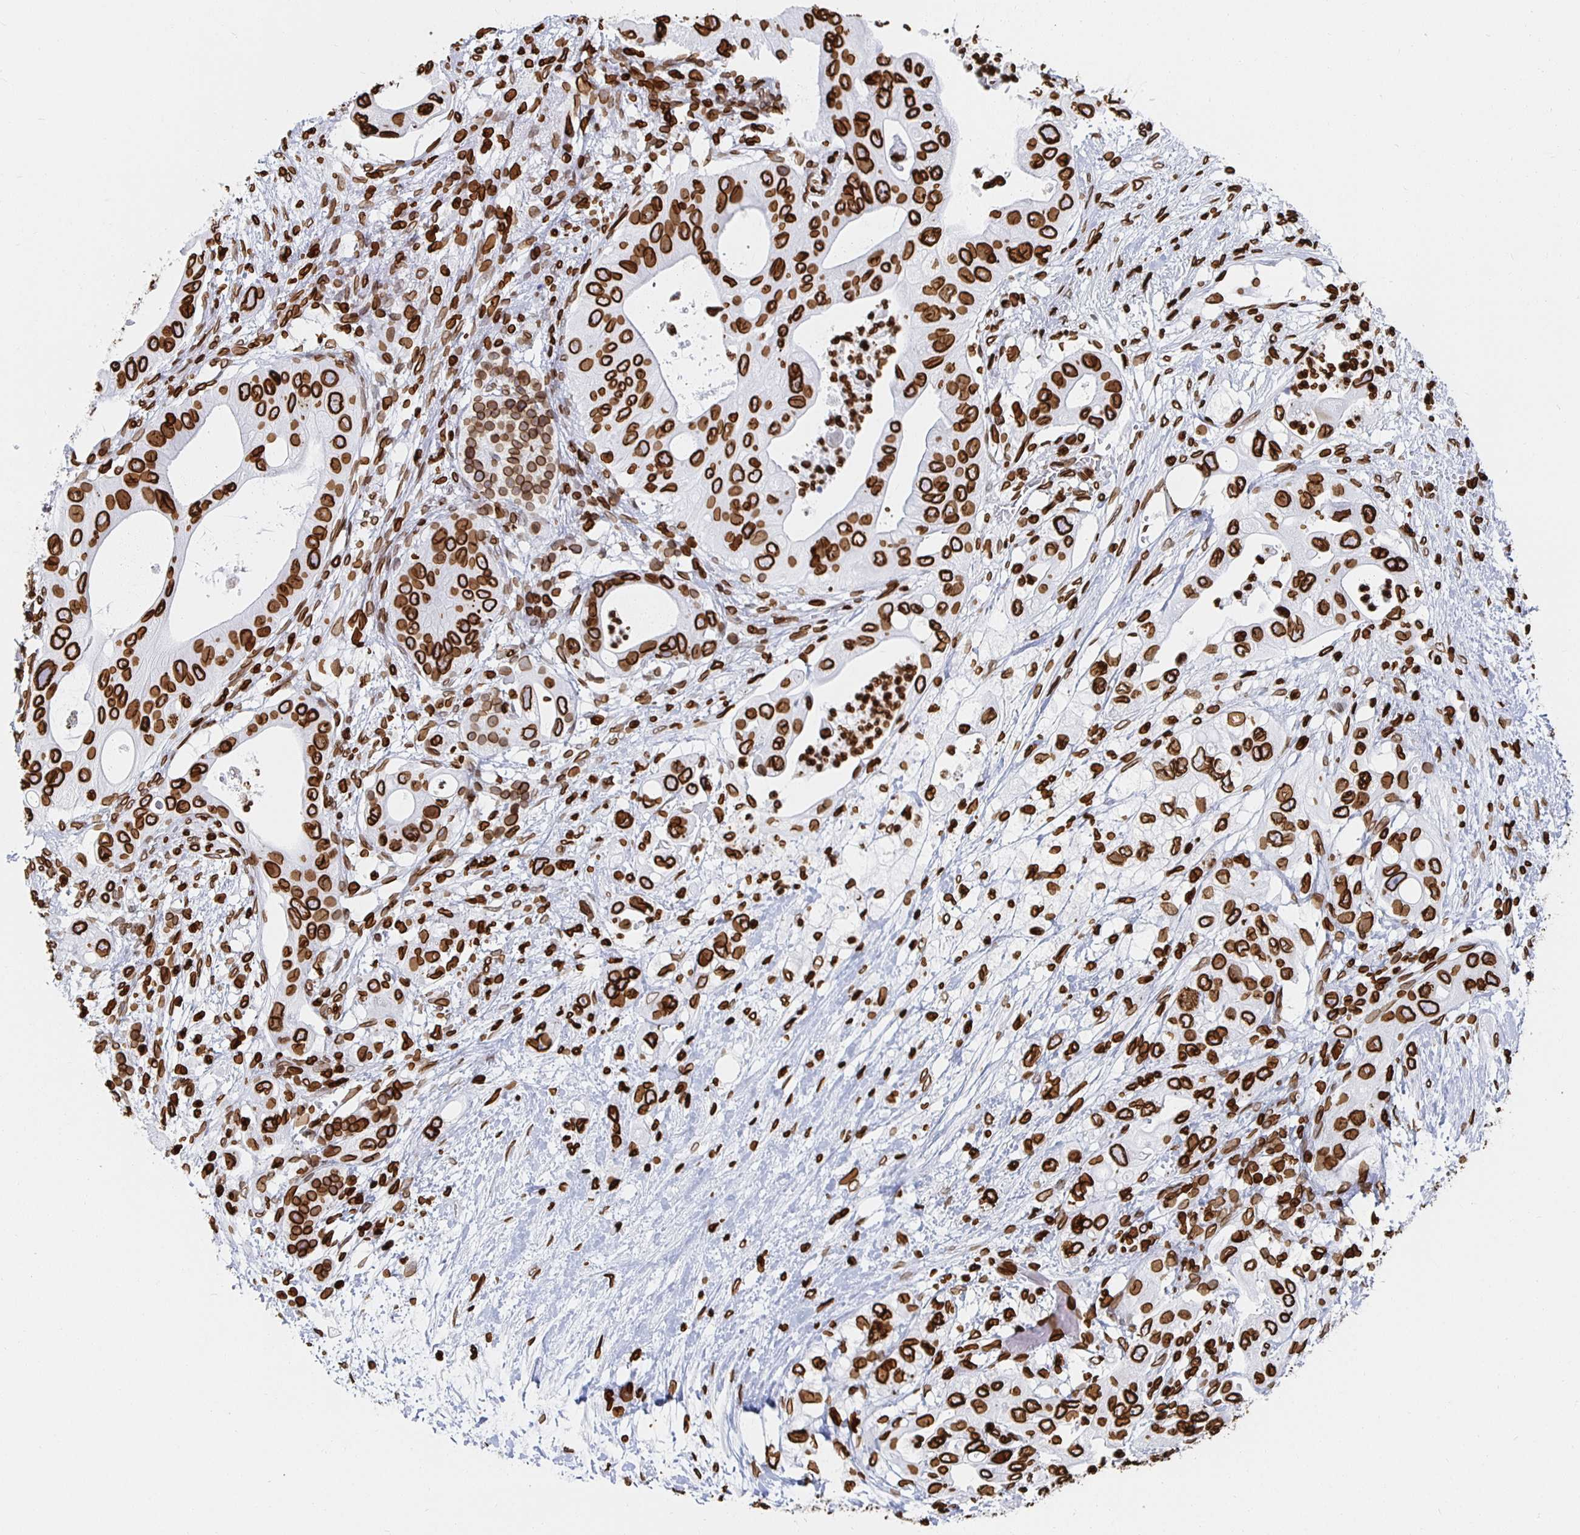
{"staining": {"intensity": "strong", "quantity": ">75%", "location": "cytoplasmic/membranous,nuclear"}, "tissue": "pancreatic cancer", "cell_type": "Tumor cells", "image_type": "cancer", "snomed": [{"axis": "morphology", "description": "Adenocarcinoma, NOS"}, {"axis": "topography", "description": "Pancreas"}], "caption": "Human pancreatic cancer stained with a protein marker shows strong staining in tumor cells.", "gene": "LMNB1", "patient": {"sex": "female", "age": 72}}